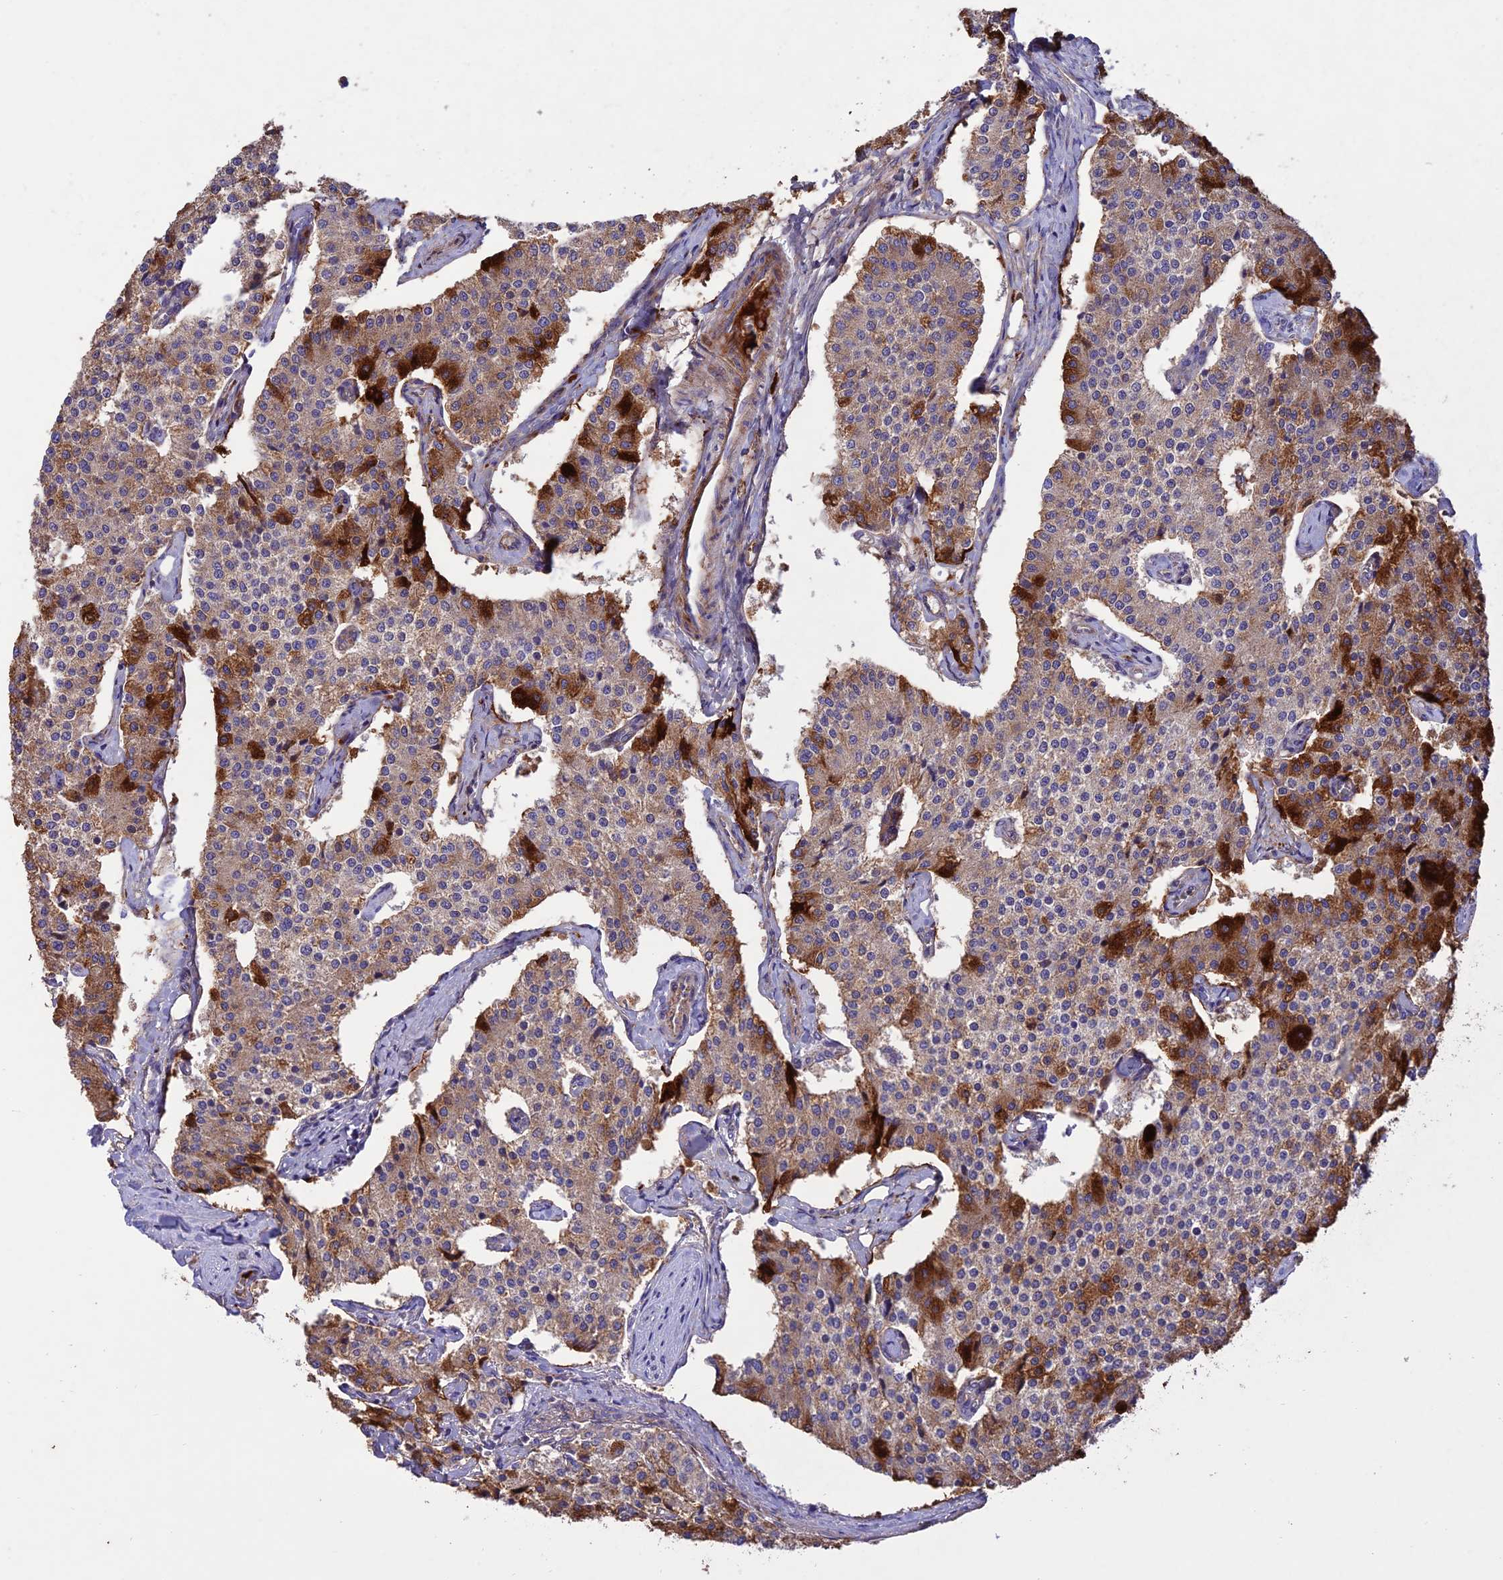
{"staining": {"intensity": "strong", "quantity": "25%-75%", "location": "cytoplasmic/membranous"}, "tissue": "carcinoid", "cell_type": "Tumor cells", "image_type": "cancer", "snomed": [{"axis": "morphology", "description": "Carcinoid, malignant, NOS"}, {"axis": "topography", "description": "Colon"}], "caption": "Strong cytoplasmic/membranous positivity is appreciated in approximately 25%-75% of tumor cells in carcinoid. (brown staining indicates protein expression, while blue staining denotes nuclei).", "gene": "NDUFAF1", "patient": {"sex": "female", "age": 52}}